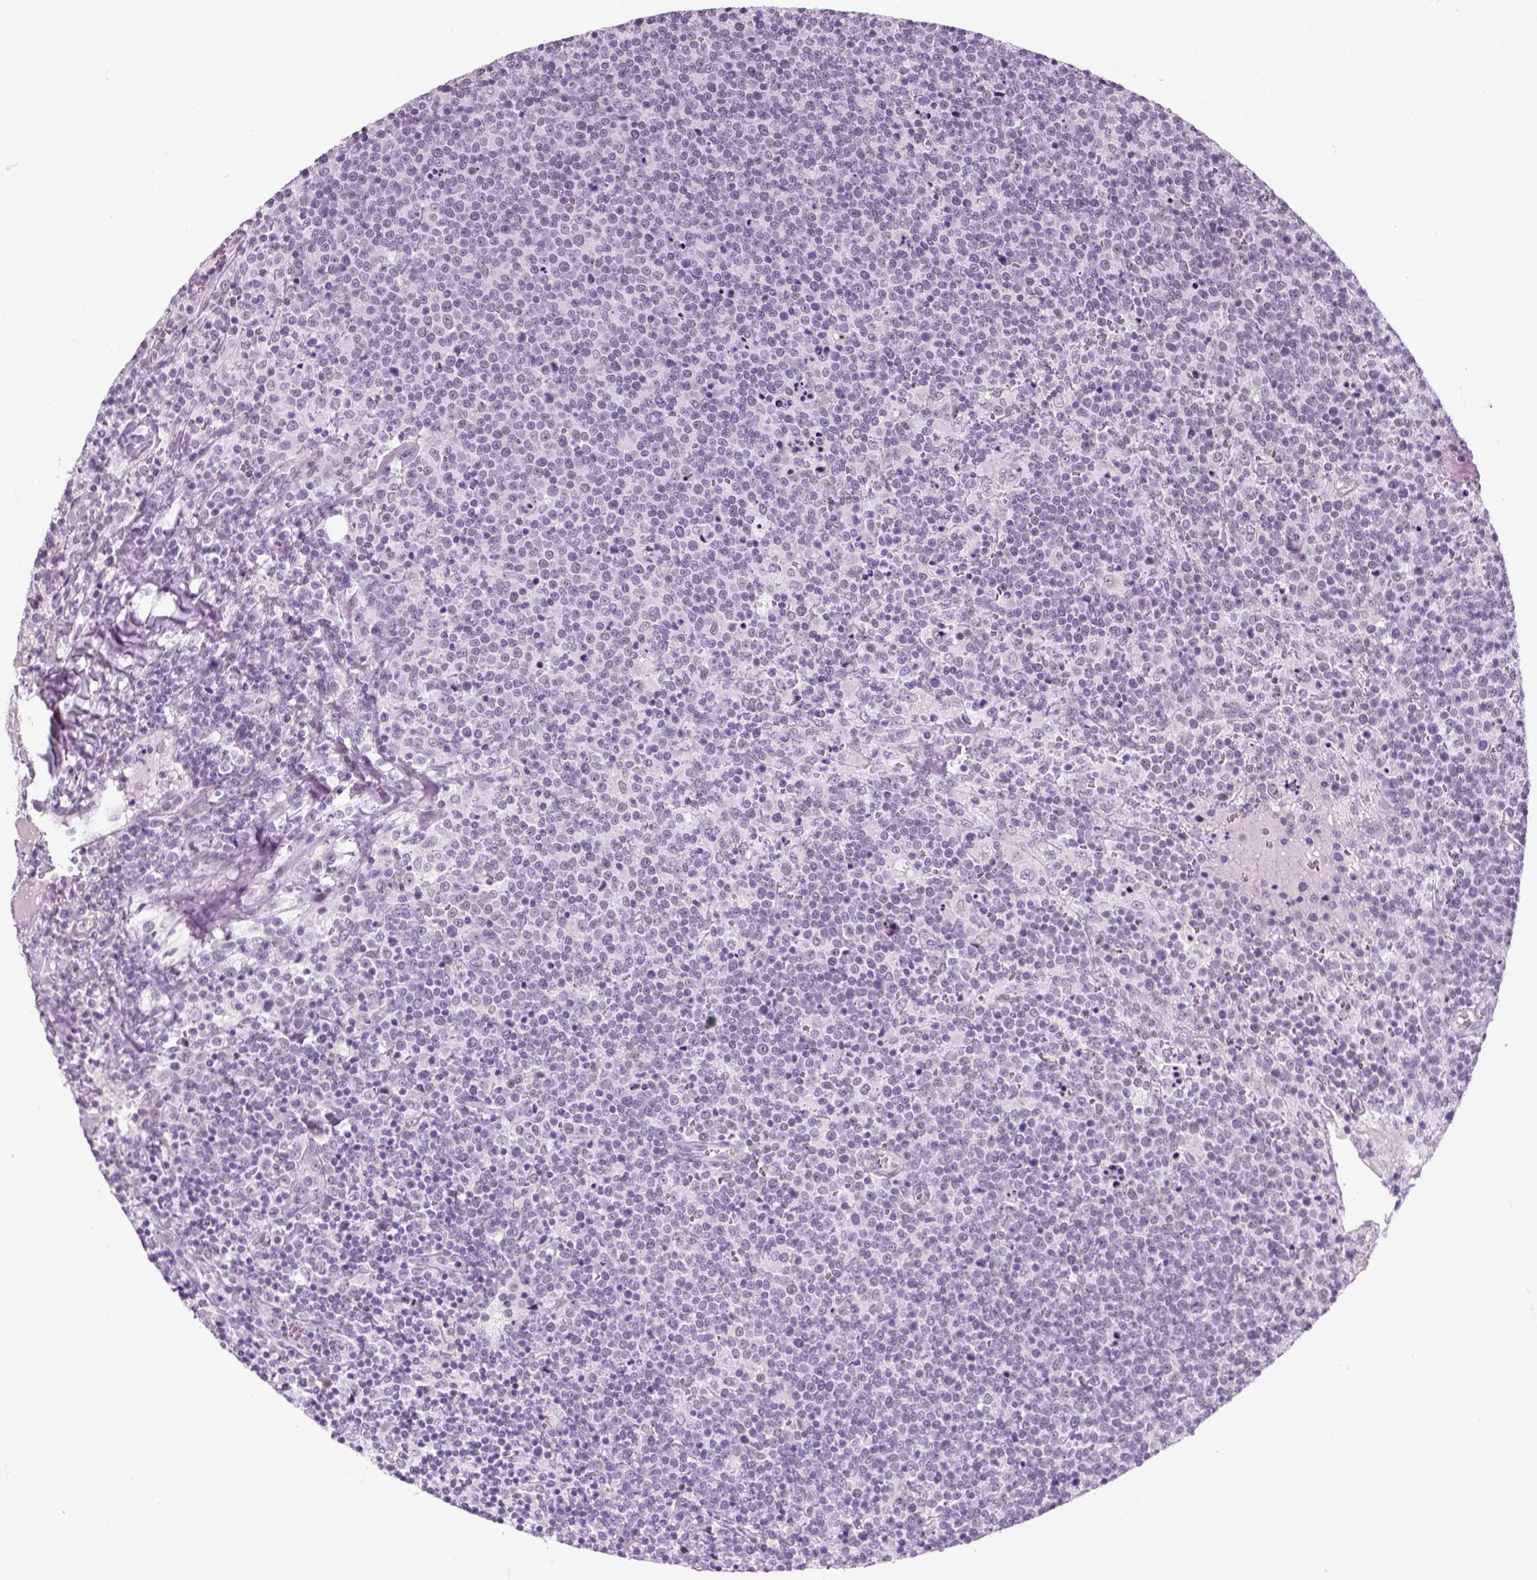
{"staining": {"intensity": "negative", "quantity": "none", "location": "none"}, "tissue": "lymphoma", "cell_type": "Tumor cells", "image_type": "cancer", "snomed": [{"axis": "morphology", "description": "Malignant lymphoma, non-Hodgkin's type, High grade"}, {"axis": "topography", "description": "Lymph node"}], "caption": "High magnification brightfield microscopy of lymphoma stained with DAB (brown) and counterstained with hematoxylin (blue): tumor cells show no significant staining. (Immunohistochemistry (ihc), brightfield microscopy, high magnification).", "gene": "ZNF865", "patient": {"sex": "male", "age": 61}}